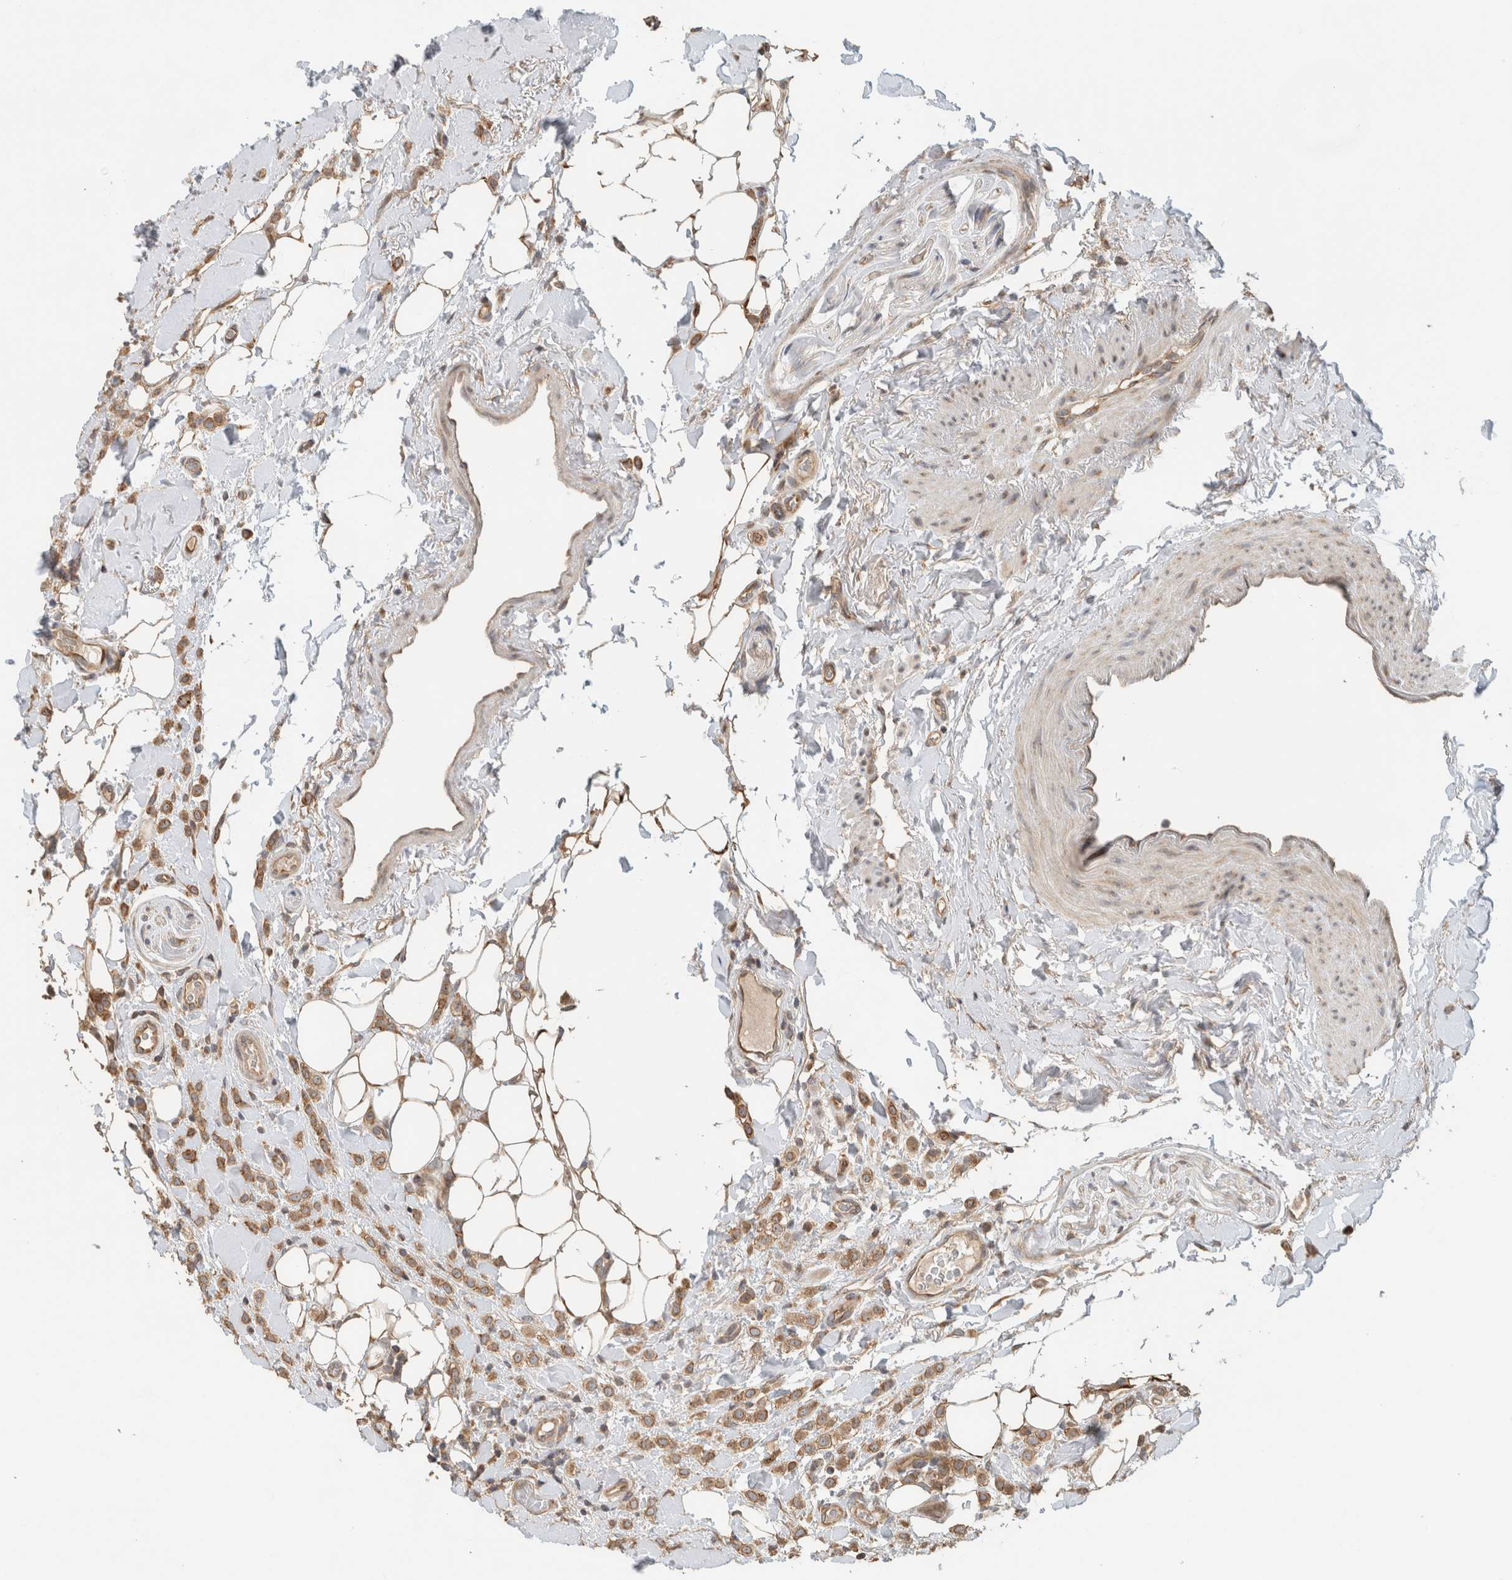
{"staining": {"intensity": "moderate", "quantity": ">75%", "location": "cytoplasmic/membranous"}, "tissue": "breast cancer", "cell_type": "Tumor cells", "image_type": "cancer", "snomed": [{"axis": "morphology", "description": "Normal tissue, NOS"}, {"axis": "morphology", "description": "Lobular carcinoma"}, {"axis": "topography", "description": "Breast"}], "caption": "Protein staining of breast cancer tissue reveals moderate cytoplasmic/membranous expression in approximately >75% of tumor cells.", "gene": "PUM1", "patient": {"sex": "female", "age": 50}}